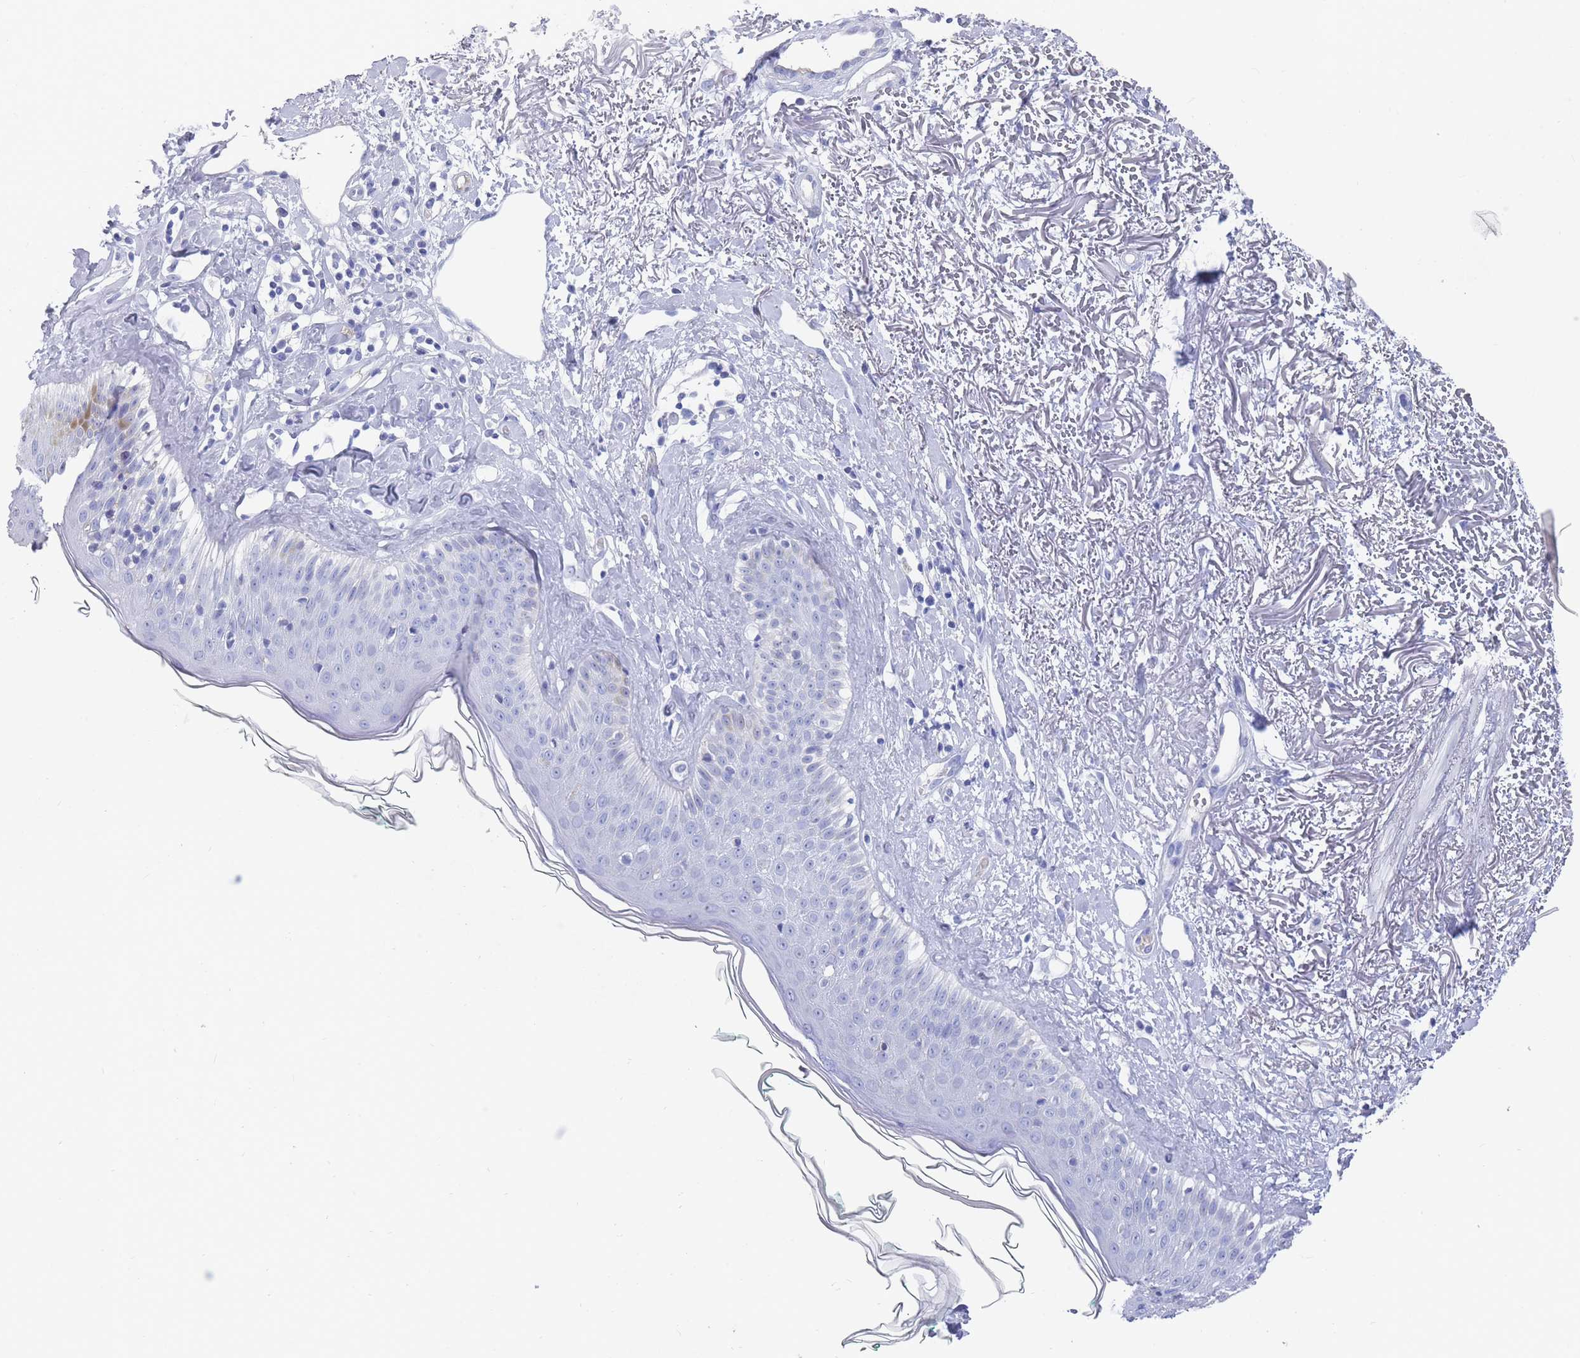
{"staining": {"intensity": "negative", "quantity": "none", "location": "none"}, "tissue": "skin cancer", "cell_type": "Tumor cells", "image_type": "cancer", "snomed": [{"axis": "morphology", "description": "Basal cell carcinoma"}, {"axis": "topography", "description": "Skin"}], "caption": "Immunohistochemical staining of basal cell carcinoma (skin) demonstrates no significant expression in tumor cells. (Immunohistochemistry, brightfield microscopy, high magnification).", "gene": "ST8SIA5", "patient": {"sex": "female", "age": 89}}